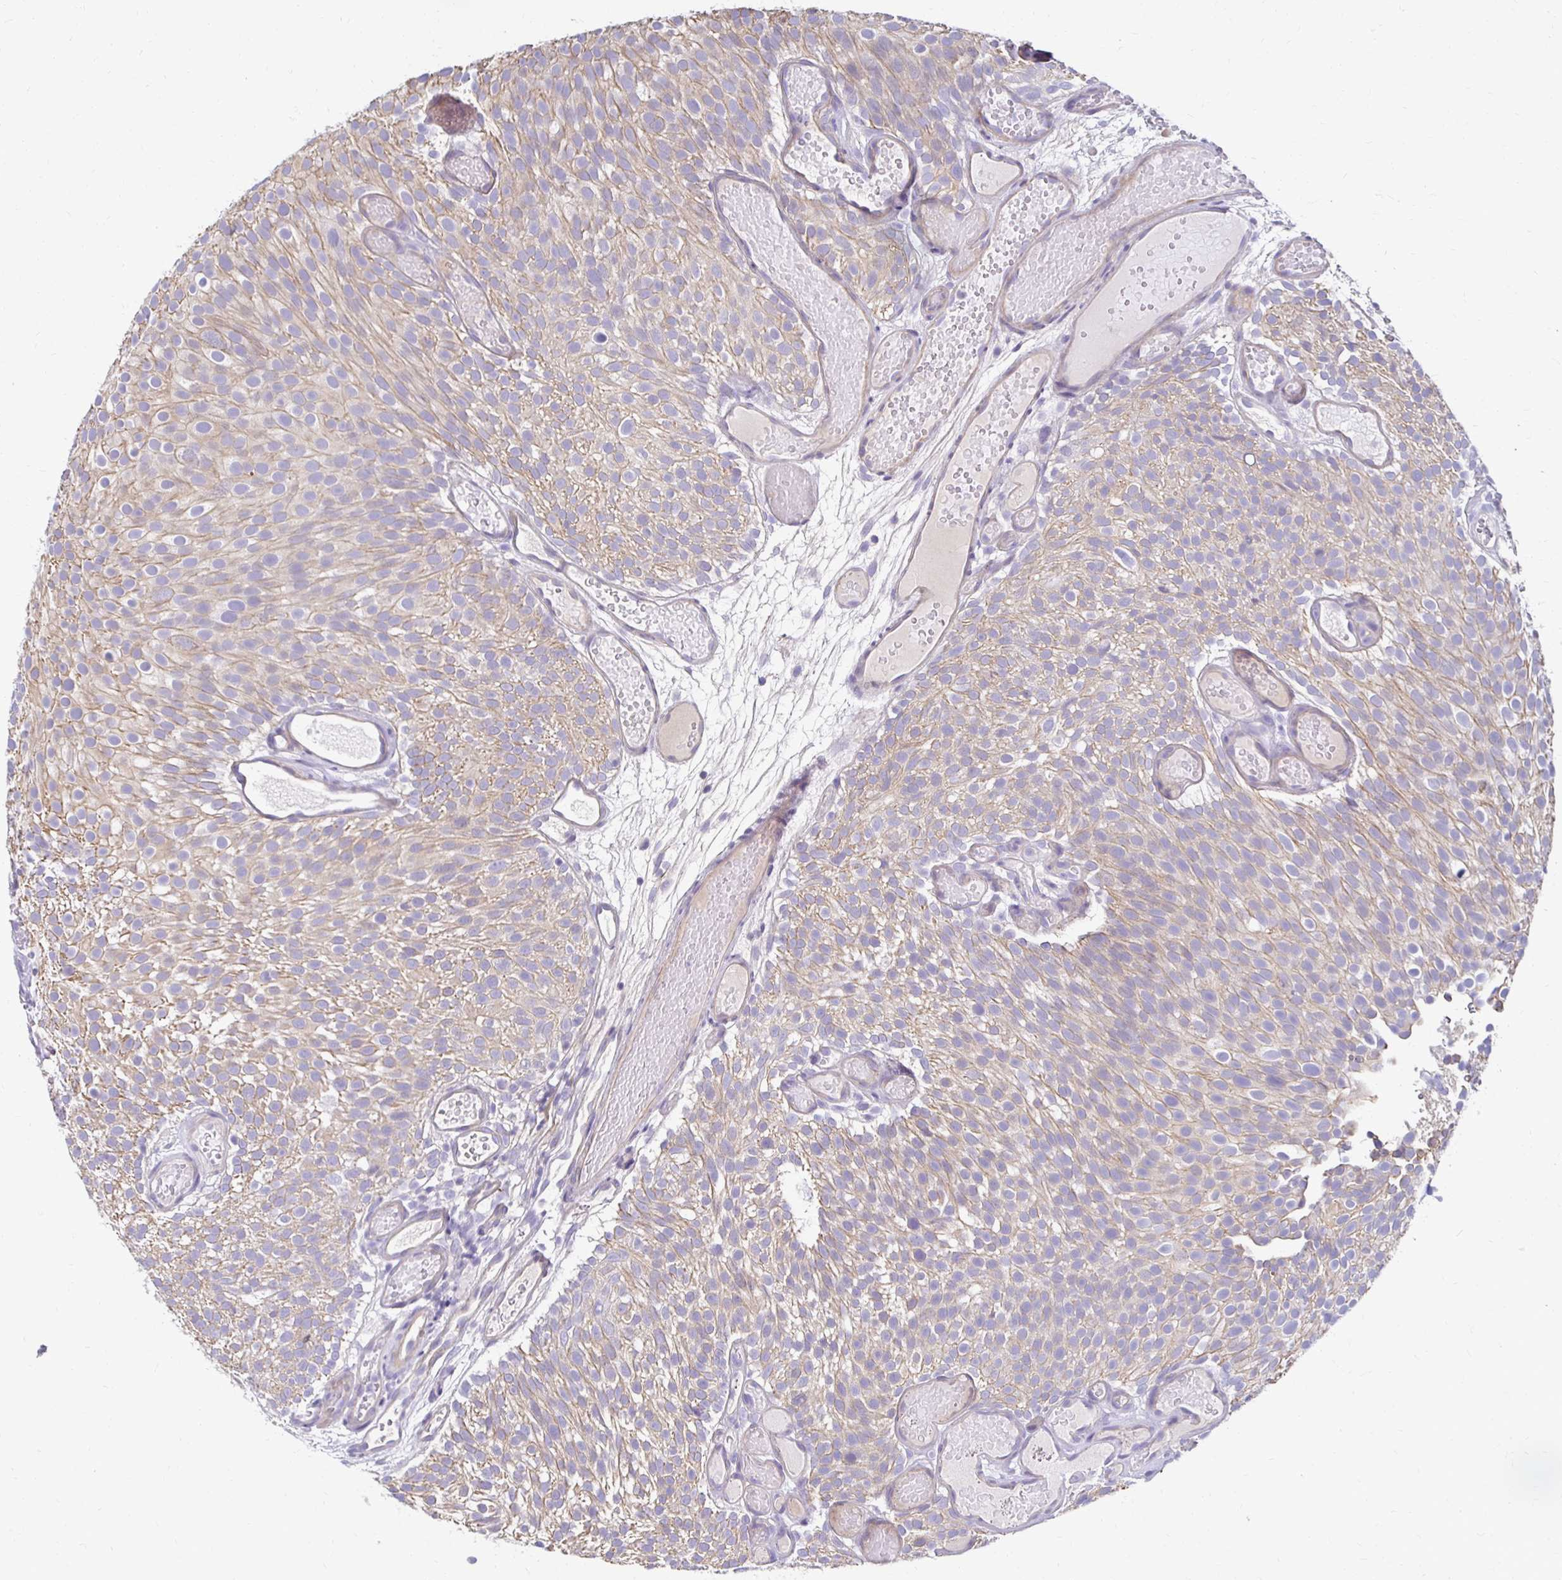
{"staining": {"intensity": "weak", "quantity": ">75%", "location": "cytoplasmic/membranous"}, "tissue": "urothelial cancer", "cell_type": "Tumor cells", "image_type": "cancer", "snomed": [{"axis": "morphology", "description": "Urothelial carcinoma, Low grade"}, {"axis": "topography", "description": "Urinary bladder"}], "caption": "Protein expression analysis of urothelial cancer exhibits weak cytoplasmic/membranous staining in approximately >75% of tumor cells.", "gene": "AKAP6", "patient": {"sex": "male", "age": 78}}